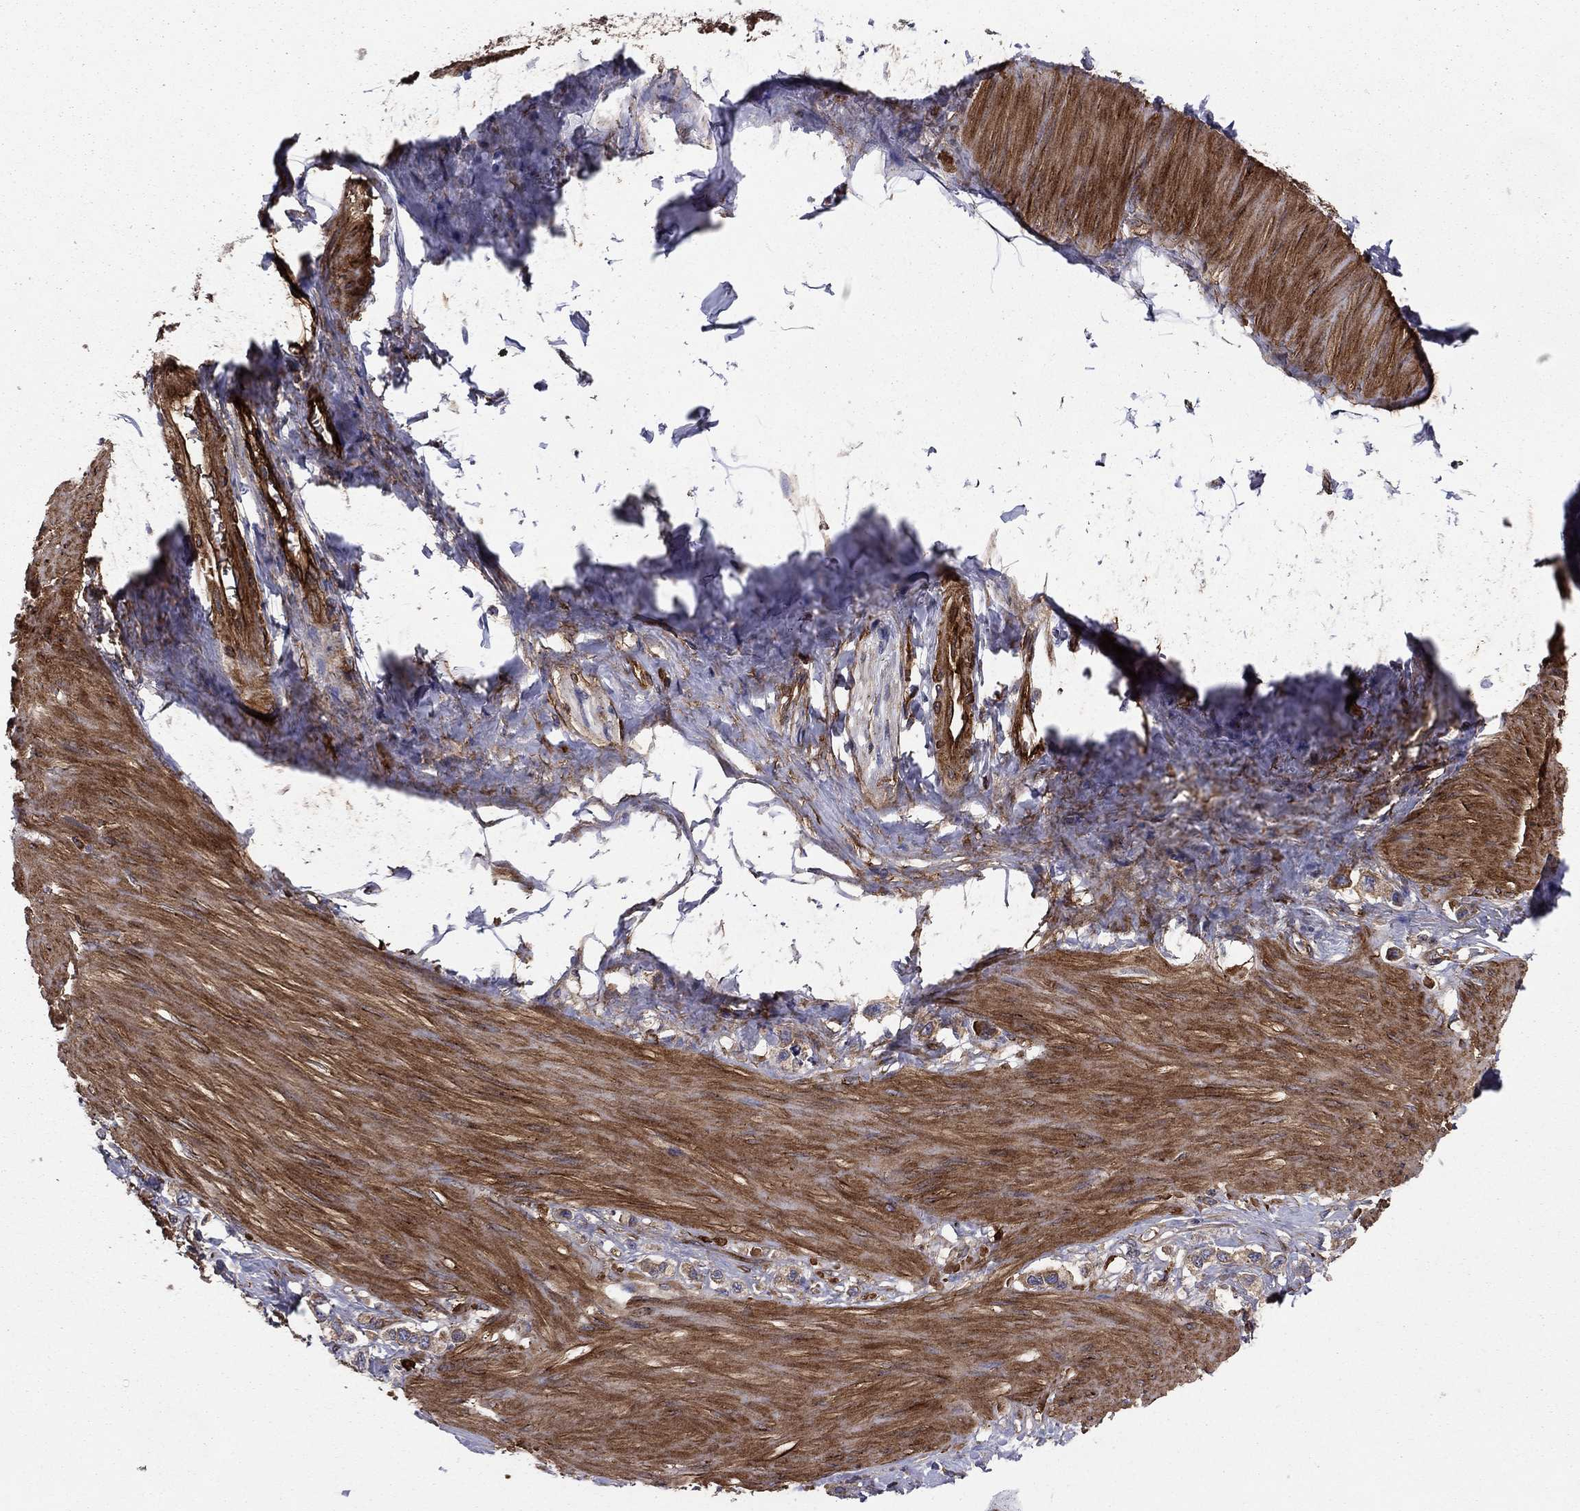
{"staining": {"intensity": "weak", "quantity": "<25%", "location": "cytoplasmic/membranous"}, "tissue": "stomach cancer", "cell_type": "Tumor cells", "image_type": "cancer", "snomed": [{"axis": "morphology", "description": "Normal tissue, NOS"}, {"axis": "morphology", "description": "Adenocarcinoma, NOS"}, {"axis": "morphology", "description": "Adenocarcinoma, High grade"}, {"axis": "topography", "description": "Stomach, upper"}, {"axis": "topography", "description": "Stomach"}], "caption": "Human stomach high-grade adenocarcinoma stained for a protein using immunohistochemistry demonstrates no expression in tumor cells.", "gene": "EHBP1L1", "patient": {"sex": "female", "age": 65}}